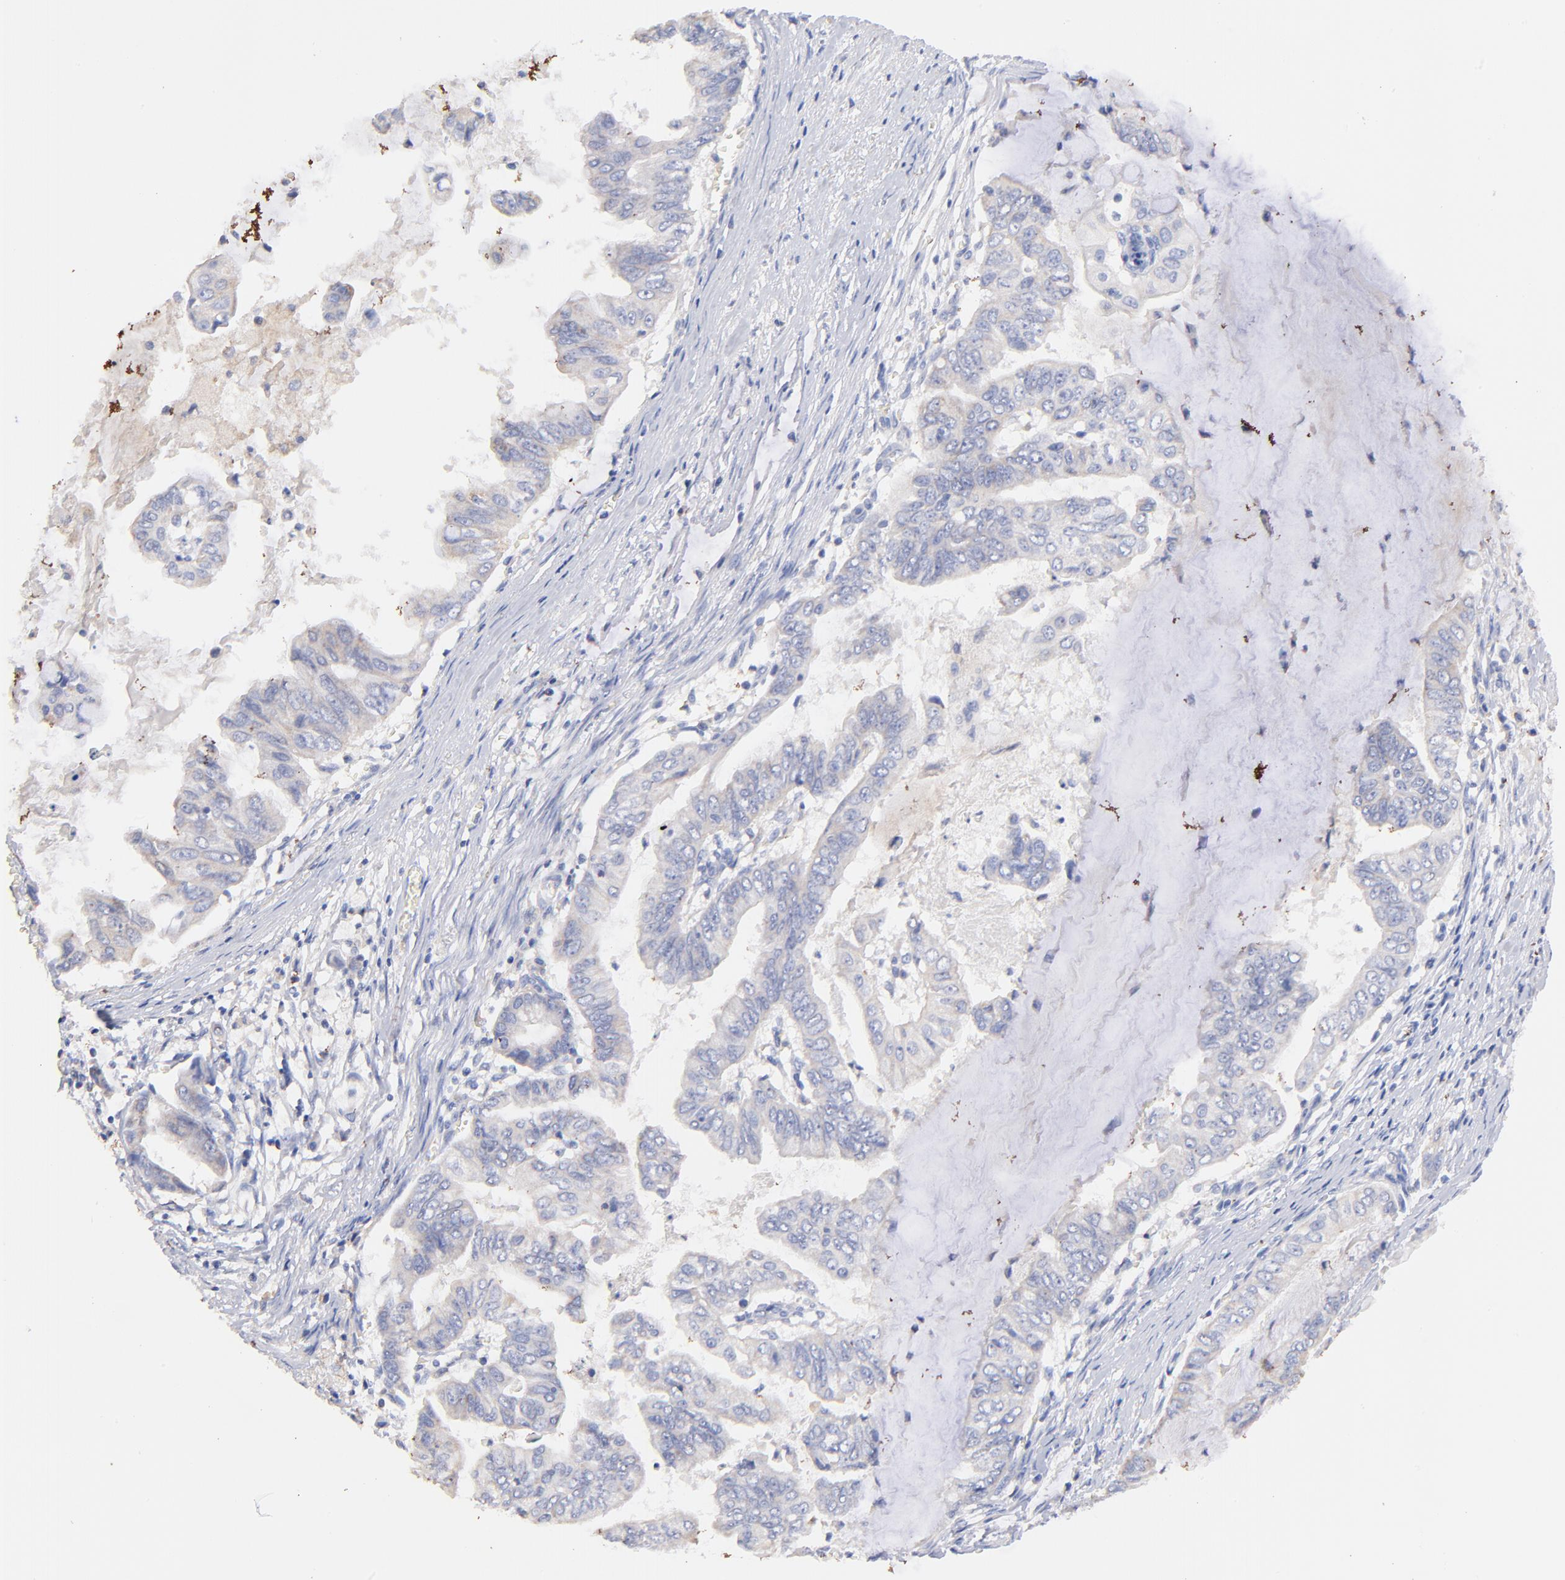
{"staining": {"intensity": "negative", "quantity": "none", "location": "none"}, "tissue": "stomach cancer", "cell_type": "Tumor cells", "image_type": "cancer", "snomed": [{"axis": "morphology", "description": "Adenocarcinoma, NOS"}, {"axis": "topography", "description": "Stomach, upper"}], "caption": "Immunohistochemical staining of human stomach cancer (adenocarcinoma) demonstrates no significant staining in tumor cells.", "gene": "IGLV7-43", "patient": {"sex": "male", "age": 80}}